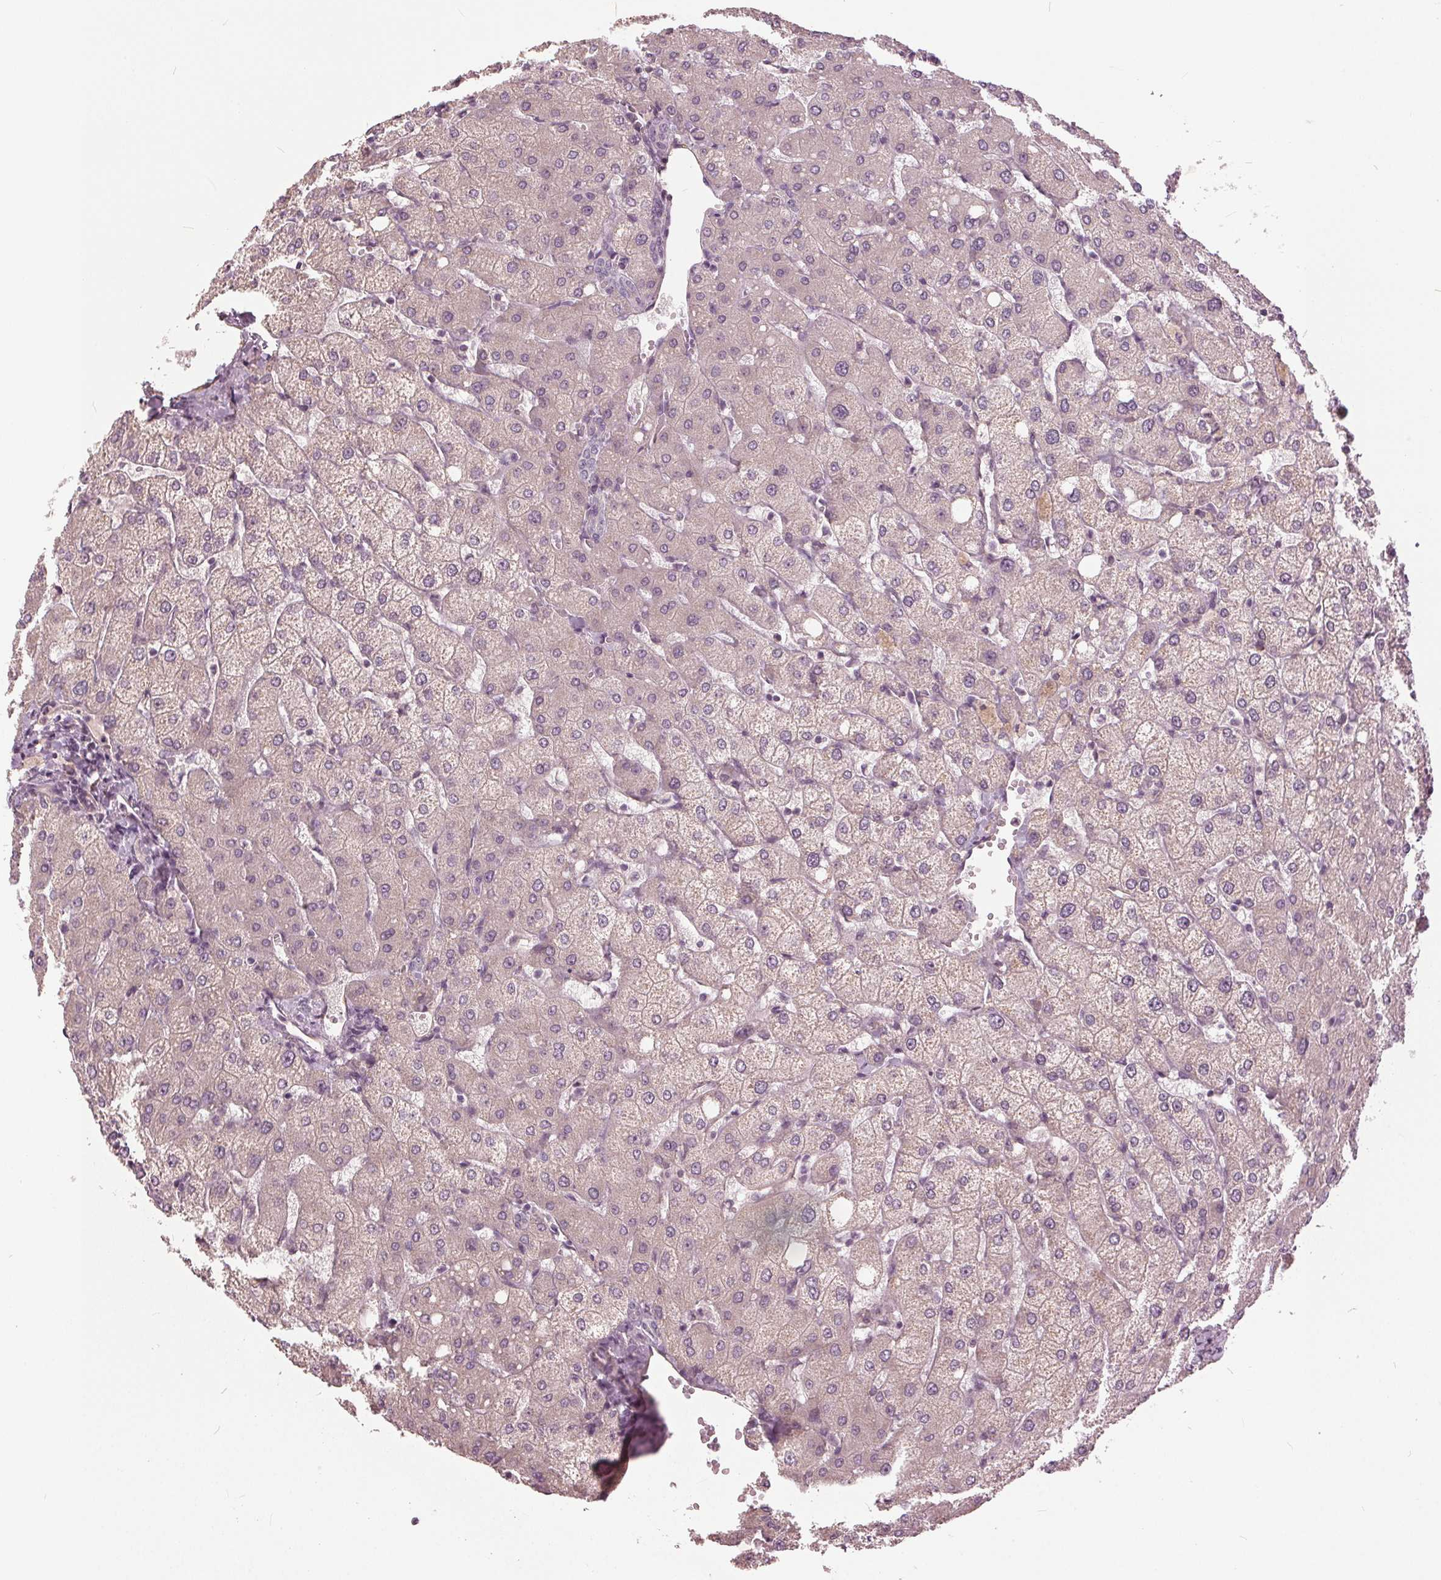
{"staining": {"intensity": "negative", "quantity": "none", "location": "none"}, "tissue": "liver", "cell_type": "Cholangiocytes", "image_type": "normal", "snomed": [{"axis": "morphology", "description": "Normal tissue, NOS"}, {"axis": "topography", "description": "Liver"}], "caption": "Immunohistochemistry image of benign liver: human liver stained with DAB exhibits no significant protein positivity in cholangiocytes.", "gene": "KLK13", "patient": {"sex": "female", "age": 54}}